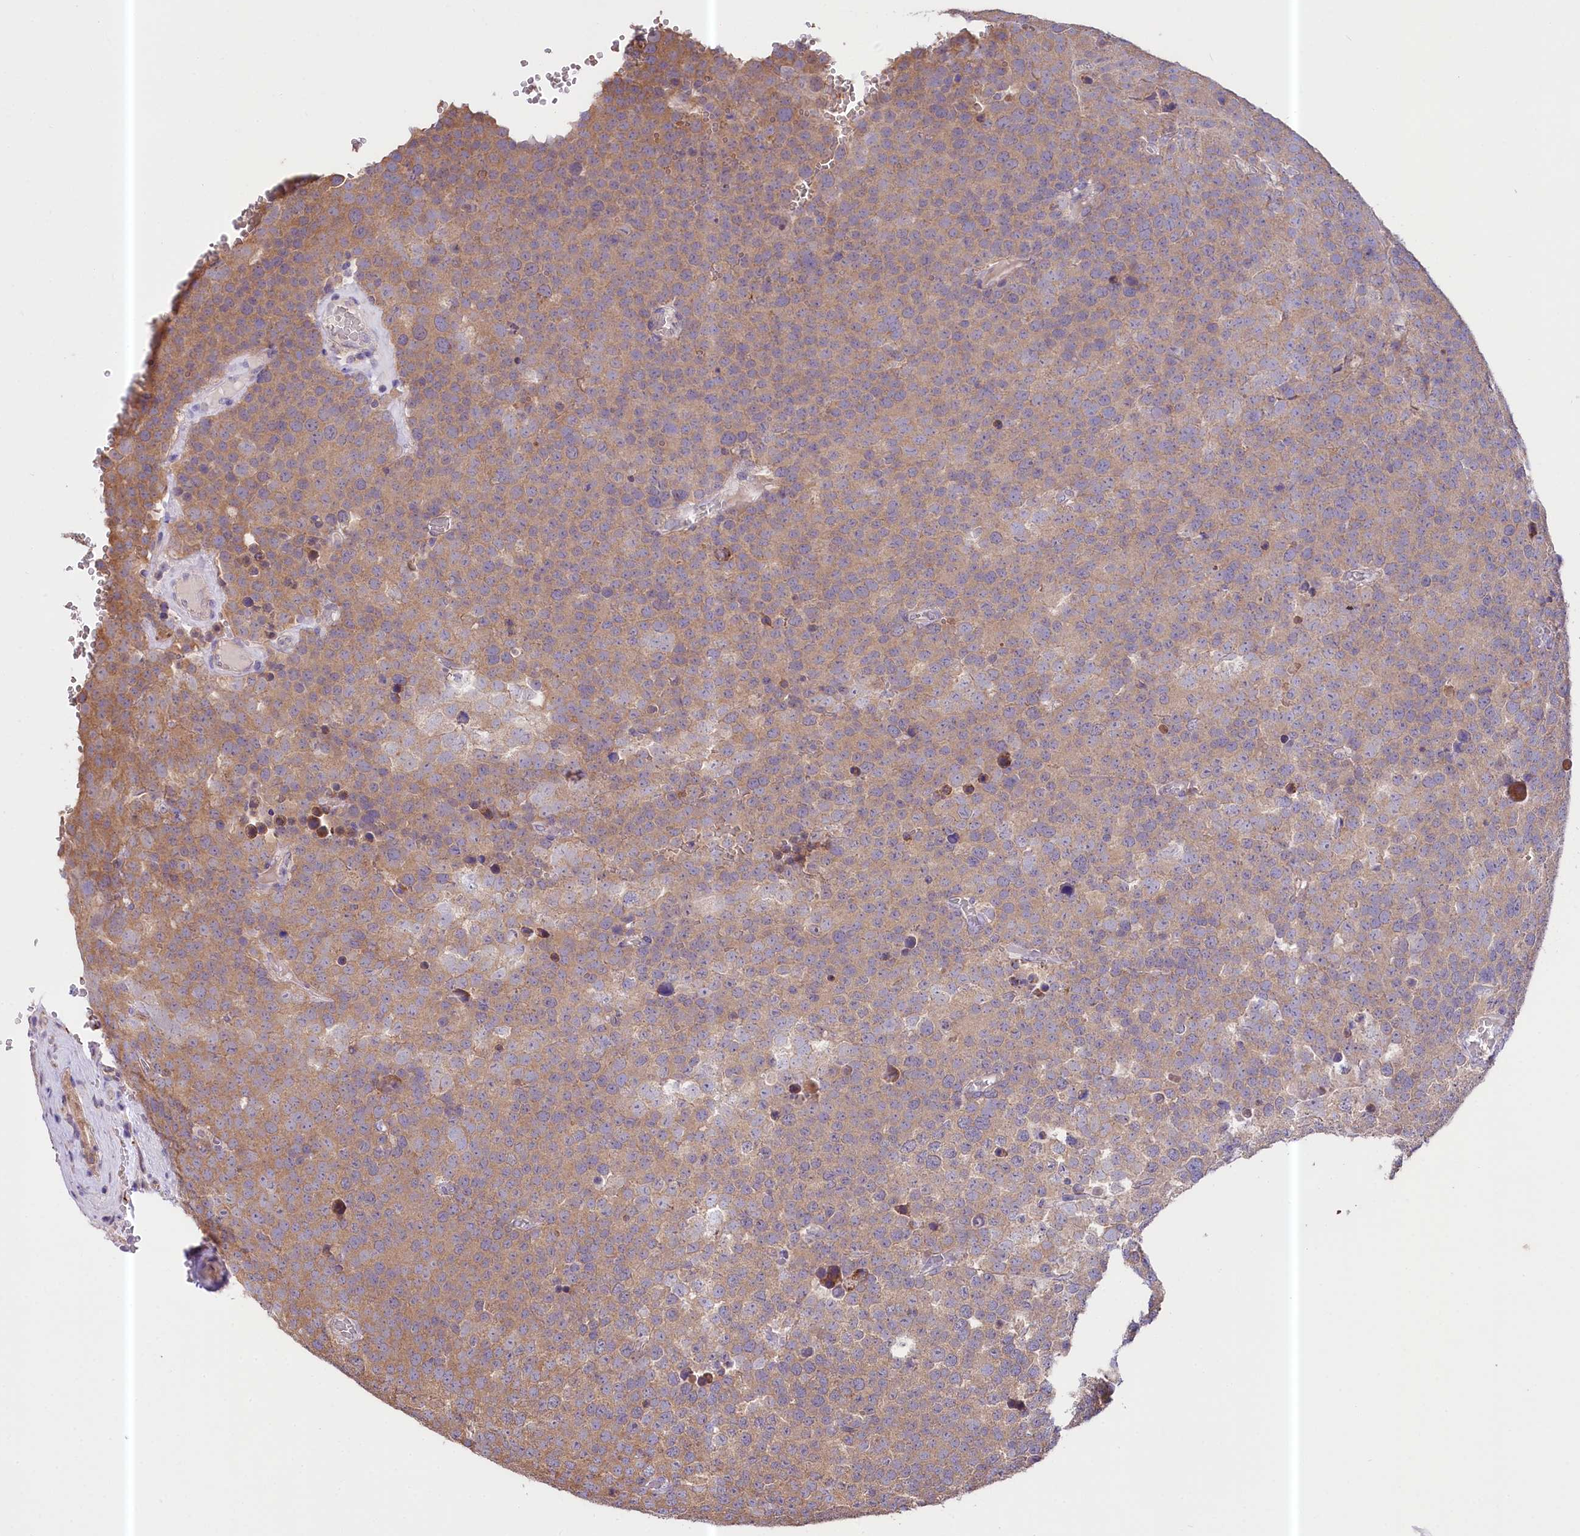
{"staining": {"intensity": "moderate", "quantity": ">75%", "location": "cytoplasmic/membranous"}, "tissue": "testis cancer", "cell_type": "Tumor cells", "image_type": "cancer", "snomed": [{"axis": "morphology", "description": "Seminoma, NOS"}, {"axis": "topography", "description": "Testis"}], "caption": "High-magnification brightfield microscopy of testis cancer (seminoma) stained with DAB (brown) and counterstained with hematoxylin (blue). tumor cells exhibit moderate cytoplasmic/membranous expression is identified in about>75% of cells.", "gene": "CEP295", "patient": {"sex": "male", "age": 71}}